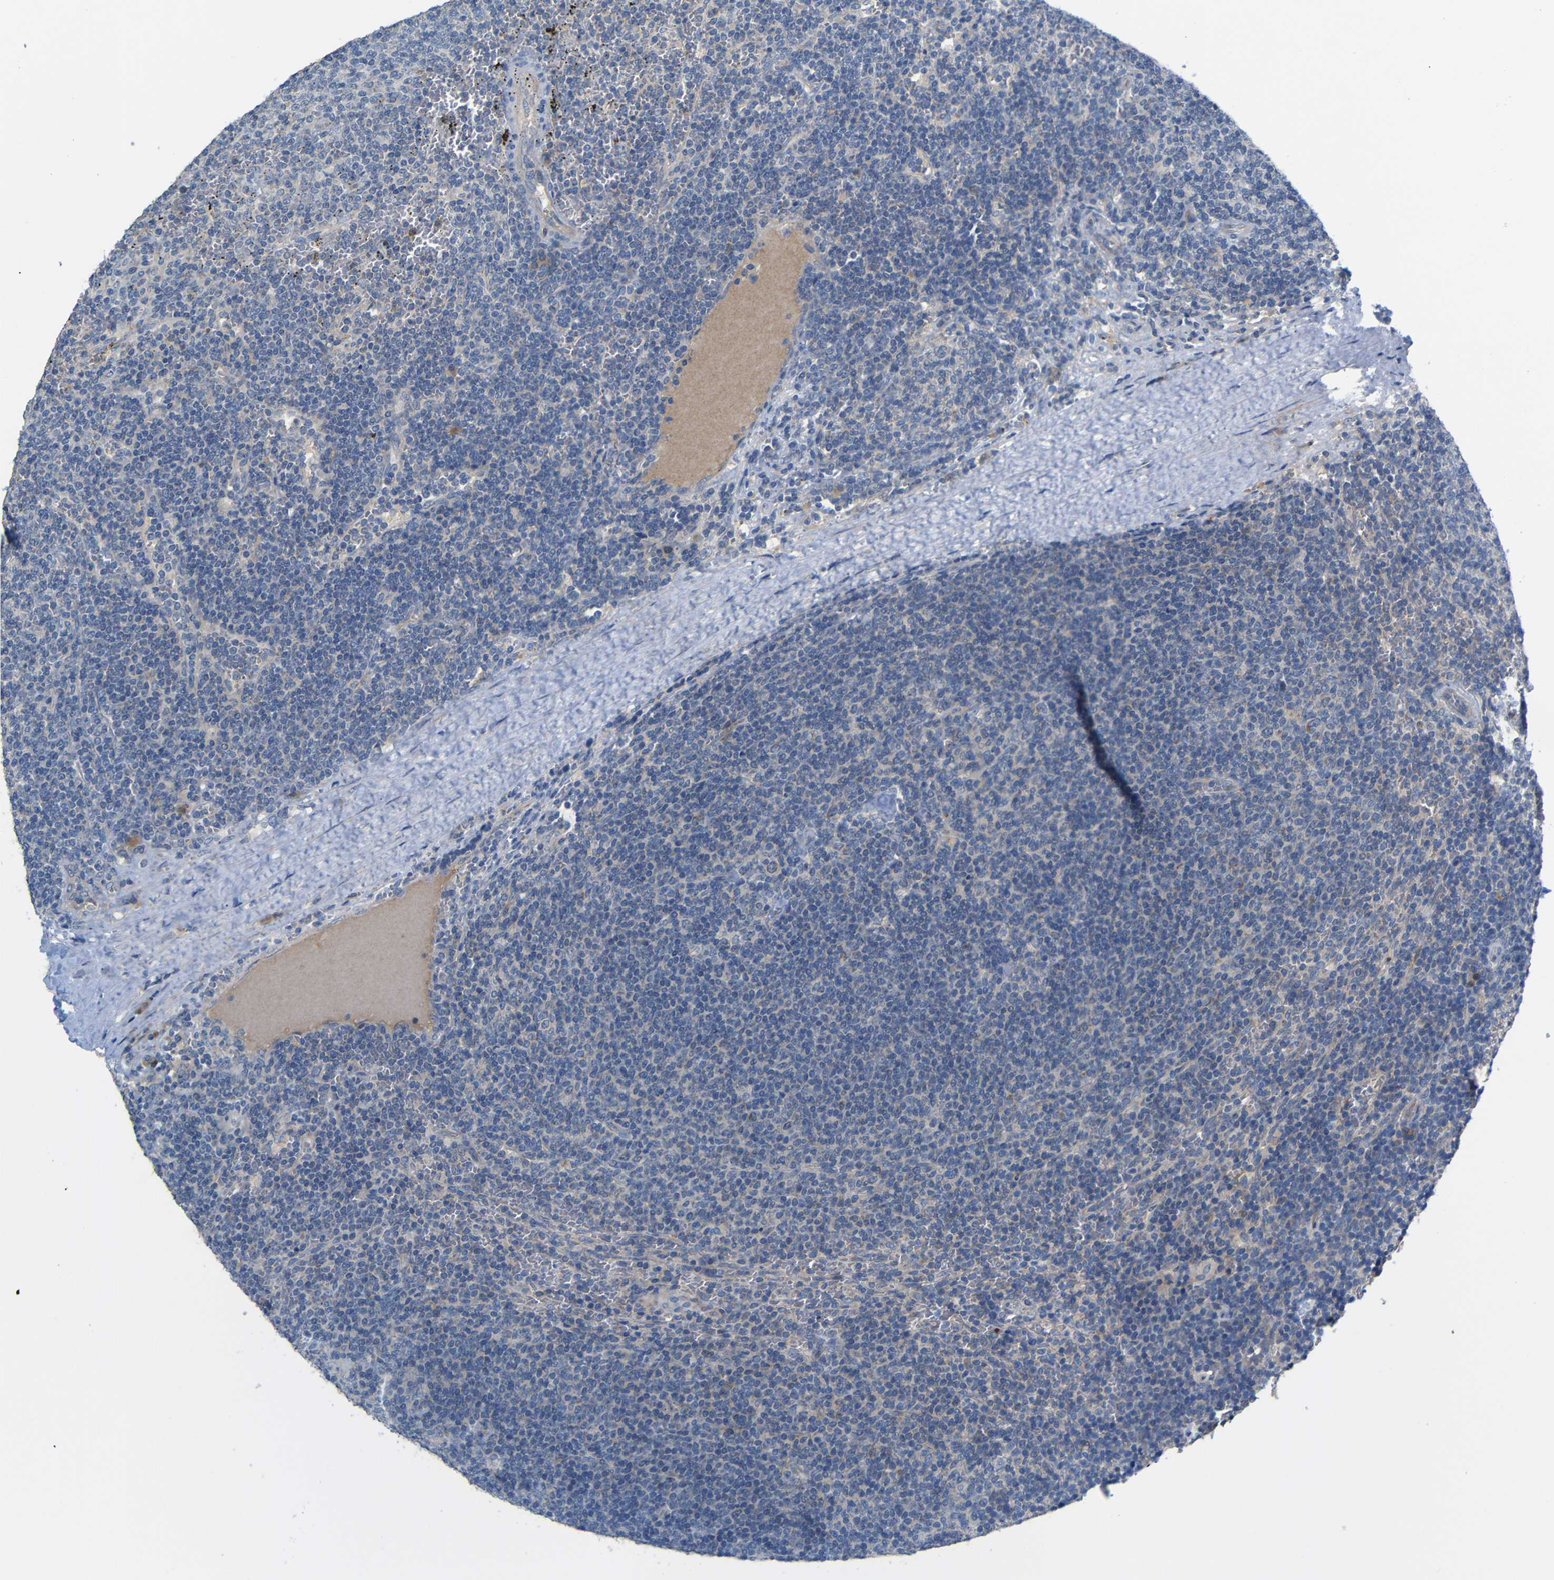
{"staining": {"intensity": "negative", "quantity": "none", "location": "none"}, "tissue": "lymphoma", "cell_type": "Tumor cells", "image_type": "cancer", "snomed": [{"axis": "morphology", "description": "Malignant lymphoma, non-Hodgkin's type, Low grade"}, {"axis": "topography", "description": "Spleen"}], "caption": "Tumor cells show no significant staining in lymphoma.", "gene": "TBC1D32", "patient": {"sex": "female", "age": 50}}